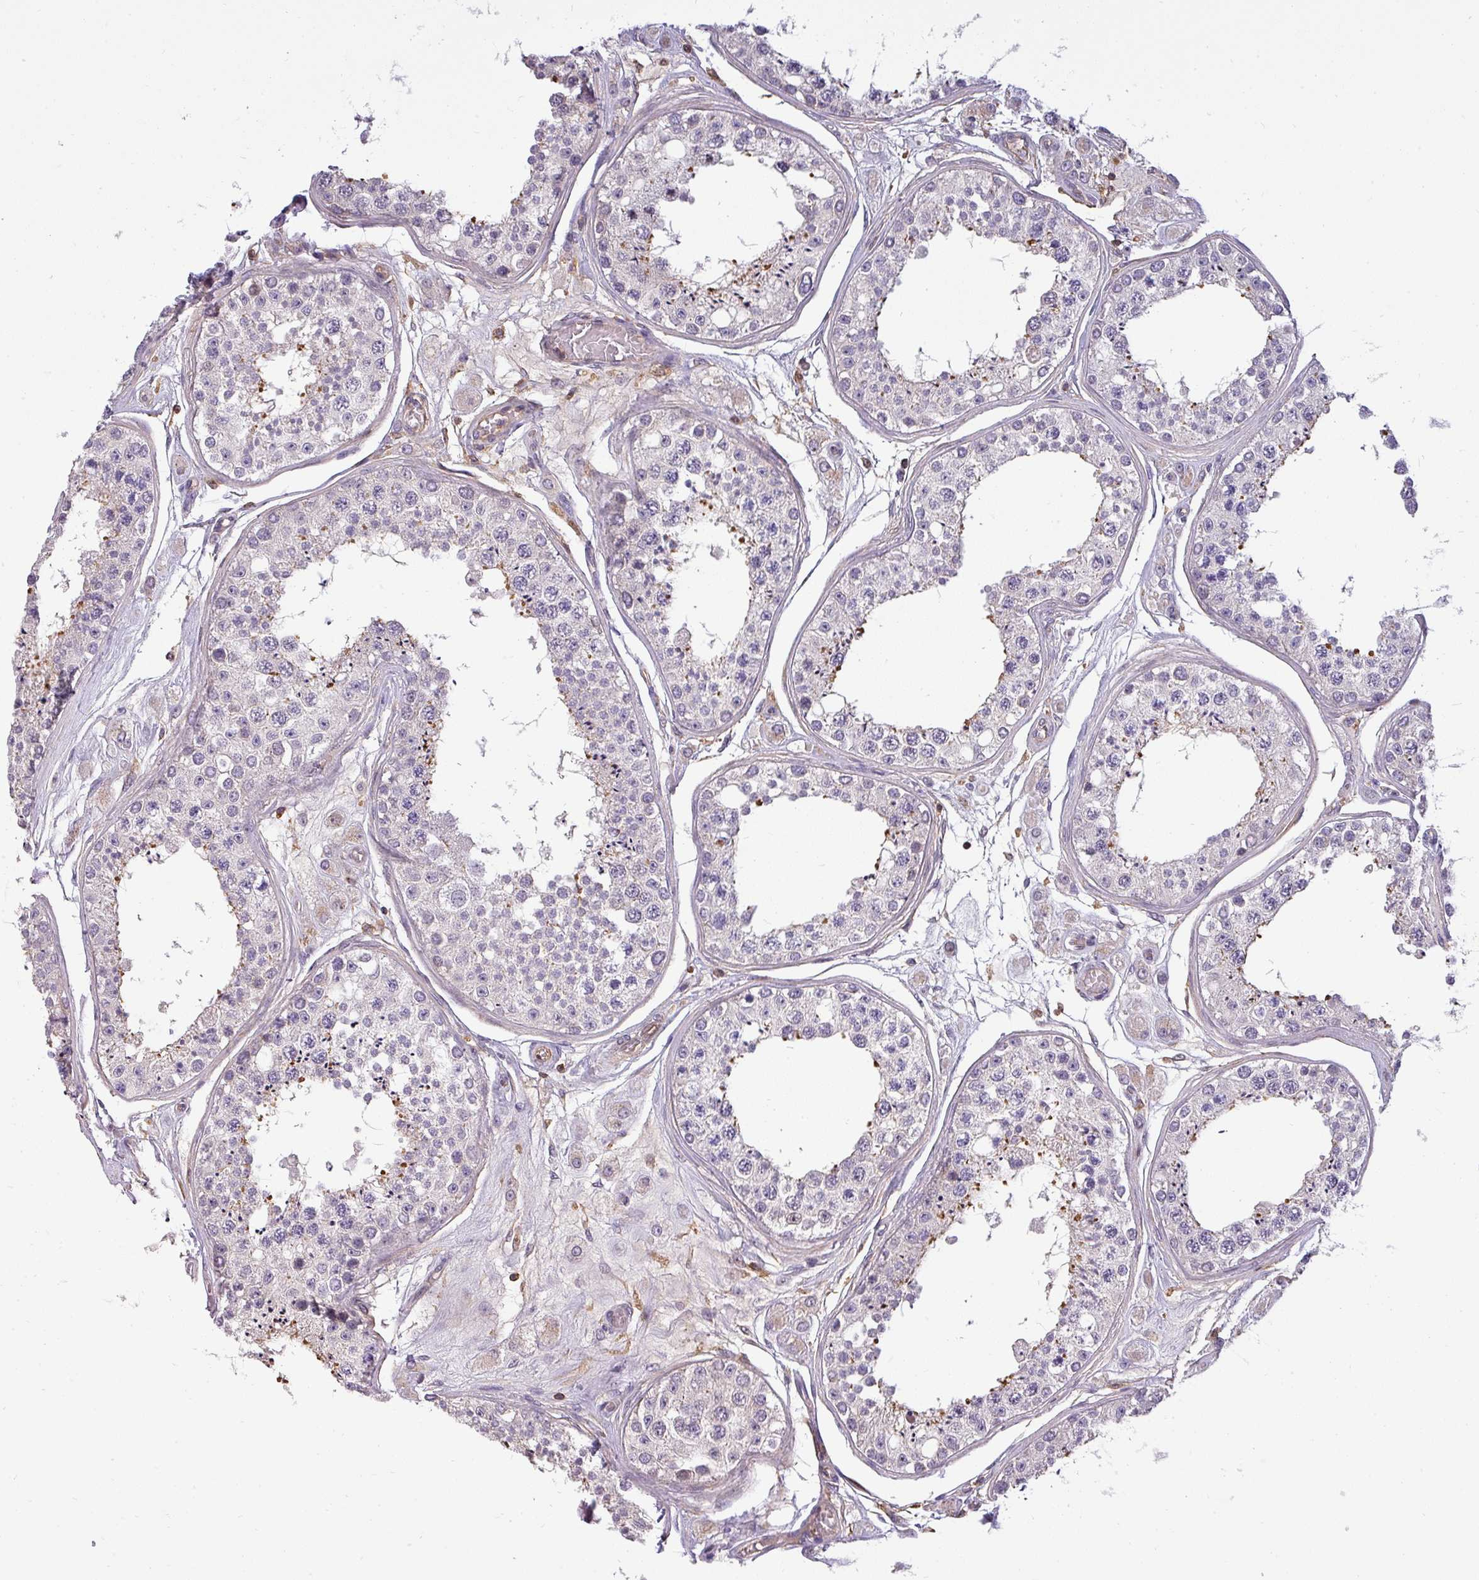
{"staining": {"intensity": "weak", "quantity": "<25%", "location": "cytoplasmic/membranous"}, "tissue": "testis", "cell_type": "Cells in seminiferous ducts", "image_type": "normal", "snomed": [{"axis": "morphology", "description": "Normal tissue, NOS"}, {"axis": "topography", "description": "Testis"}], "caption": "Protein analysis of unremarkable testis reveals no significant expression in cells in seminiferous ducts. (DAB (3,3'-diaminobenzidine) IHC, high magnification).", "gene": "ZNF835", "patient": {"sex": "male", "age": 25}}